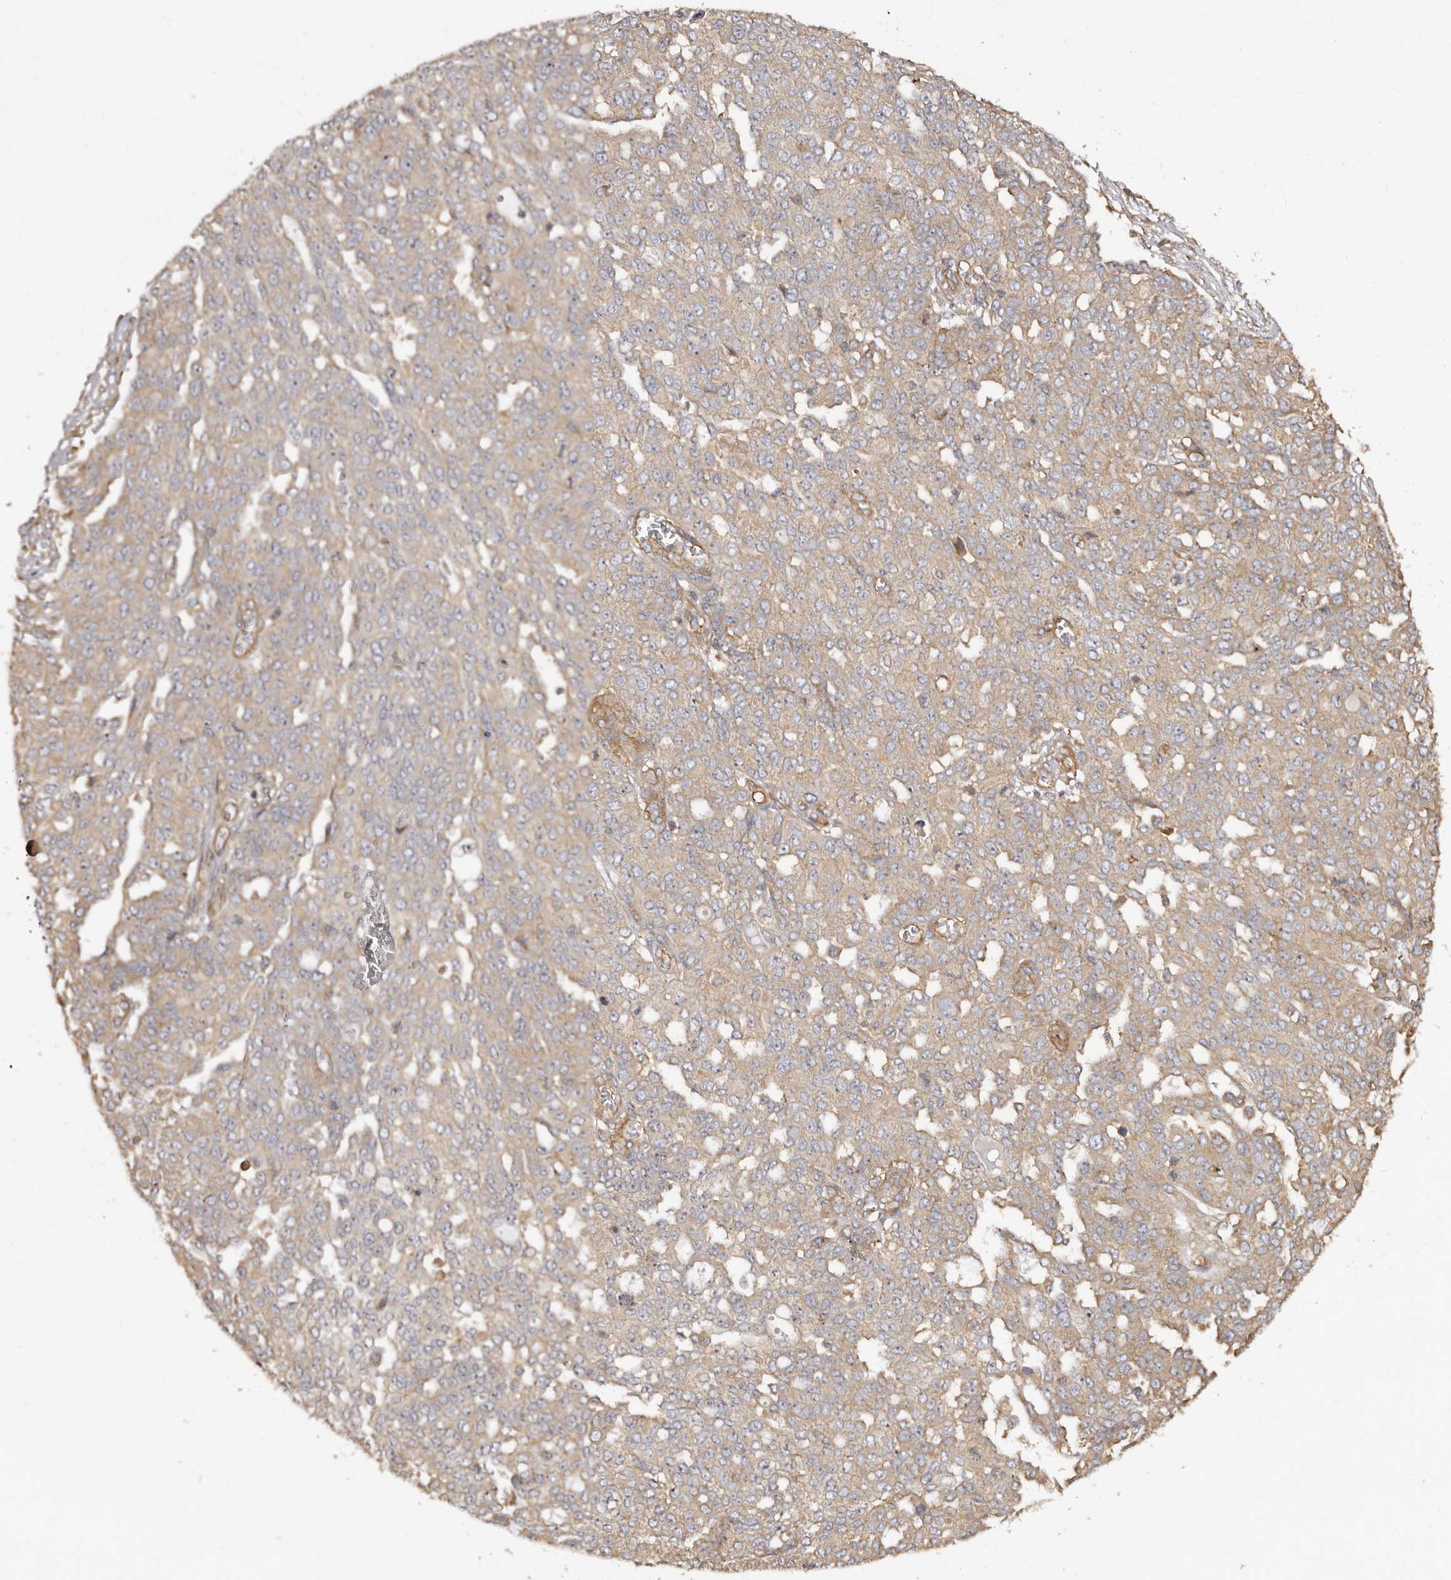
{"staining": {"intensity": "weak", "quantity": "25%-75%", "location": "cytoplasmic/membranous"}, "tissue": "ovarian cancer", "cell_type": "Tumor cells", "image_type": "cancer", "snomed": [{"axis": "morphology", "description": "Cystadenocarcinoma, serous, NOS"}, {"axis": "topography", "description": "Soft tissue"}, {"axis": "topography", "description": "Ovary"}], "caption": "Ovarian cancer was stained to show a protein in brown. There is low levels of weak cytoplasmic/membranous positivity in approximately 25%-75% of tumor cells. The staining was performed using DAB (3,3'-diaminobenzidine), with brown indicating positive protein expression. Nuclei are stained blue with hematoxylin.", "gene": "RPS6", "patient": {"sex": "female", "age": 57}}